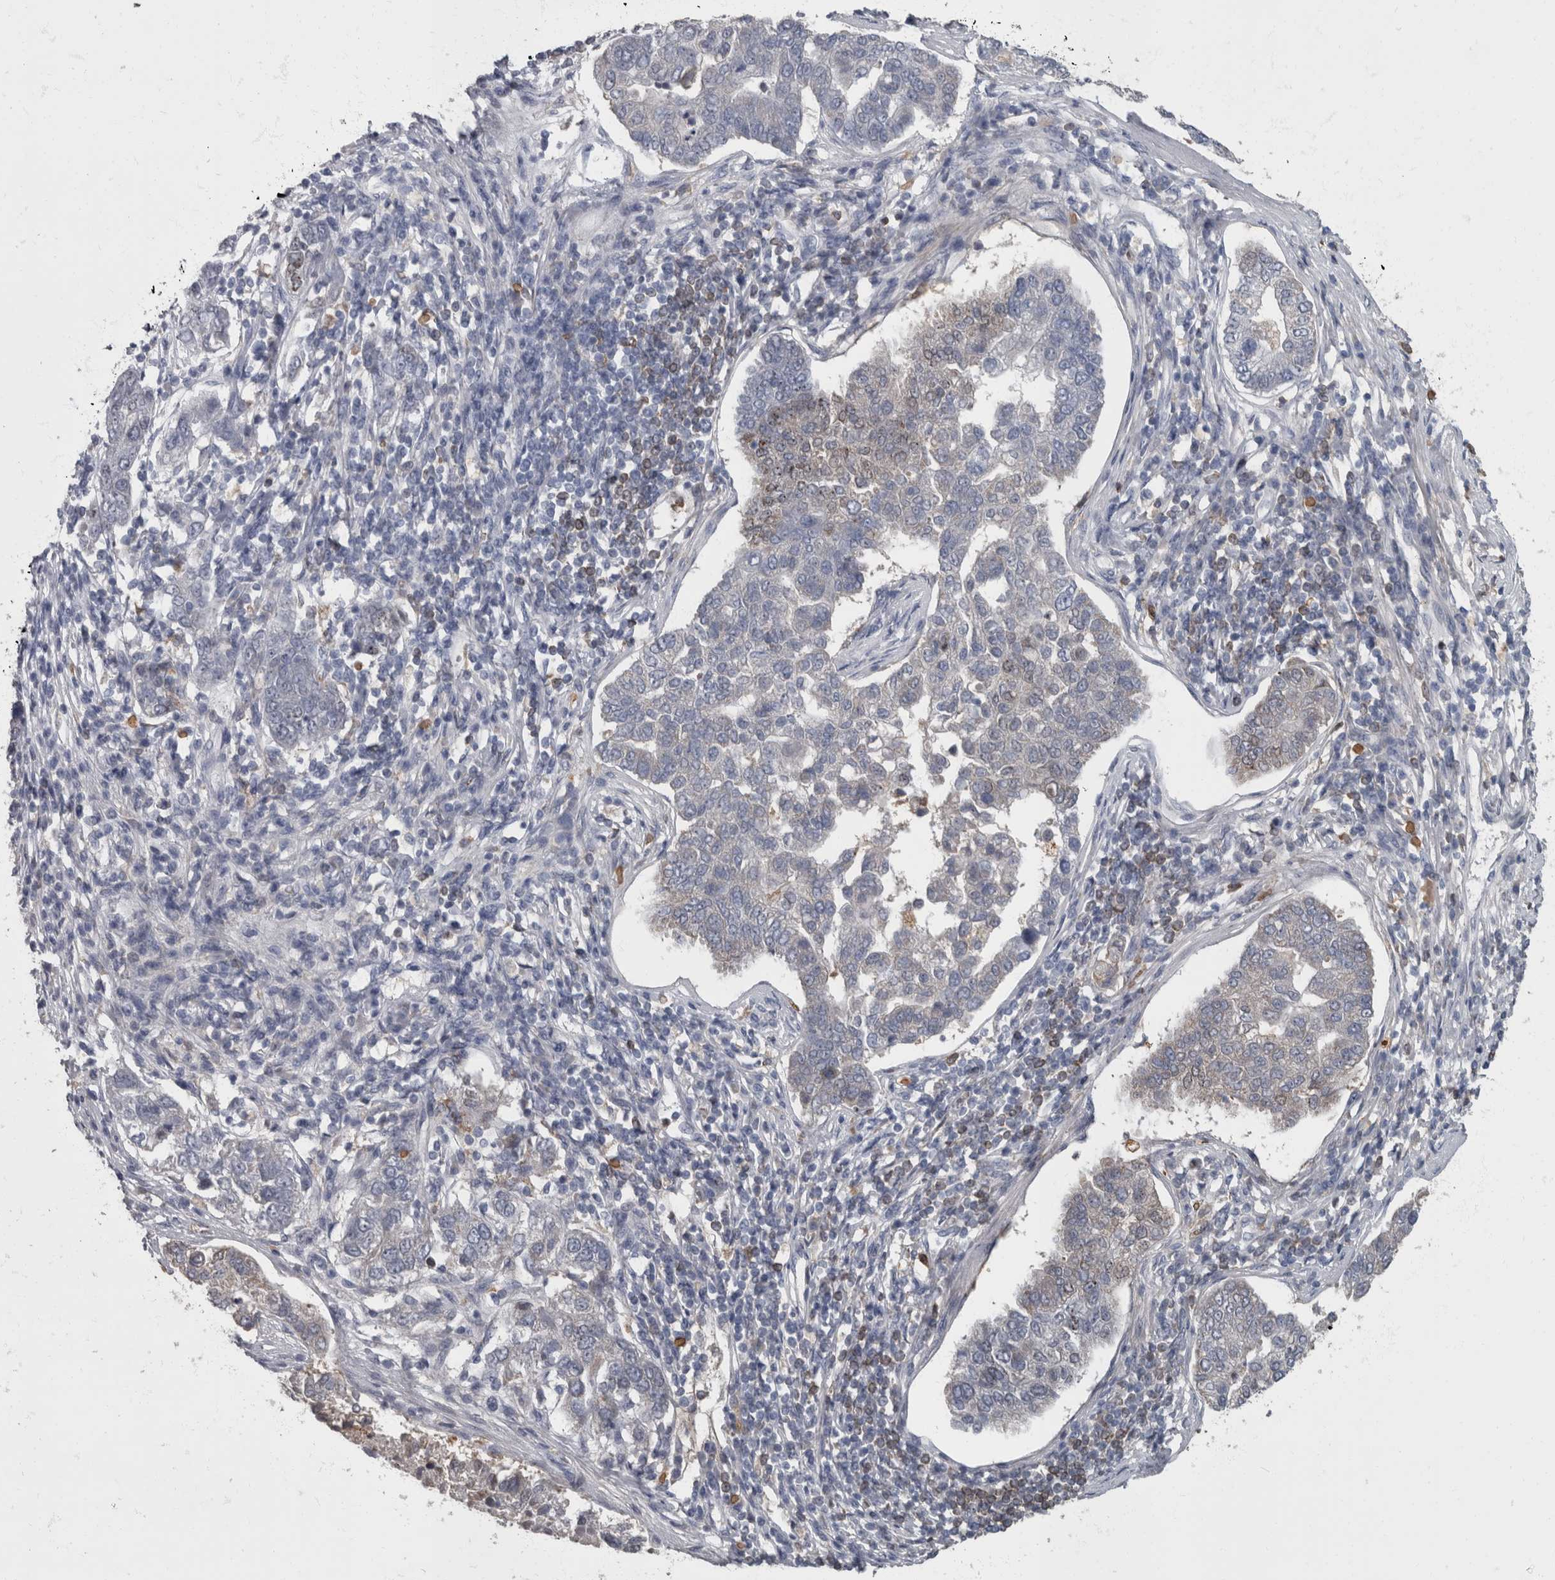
{"staining": {"intensity": "negative", "quantity": "none", "location": "none"}, "tissue": "pancreatic cancer", "cell_type": "Tumor cells", "image_type": "cancer", "snomed": [{"axis": "morphology", "description": "Adenocarcinoma, NOS"}, {"axis": "topography", "description": "Pancreas"}], "caption": "DAB (3,3'-diaminobenzidine) immunohistochemical staining of human pancreatic cancer shows no significant positivity in tumor cells.", "gene": "PPP1R3C", "patient": {"sex": "female", "age": 61}}